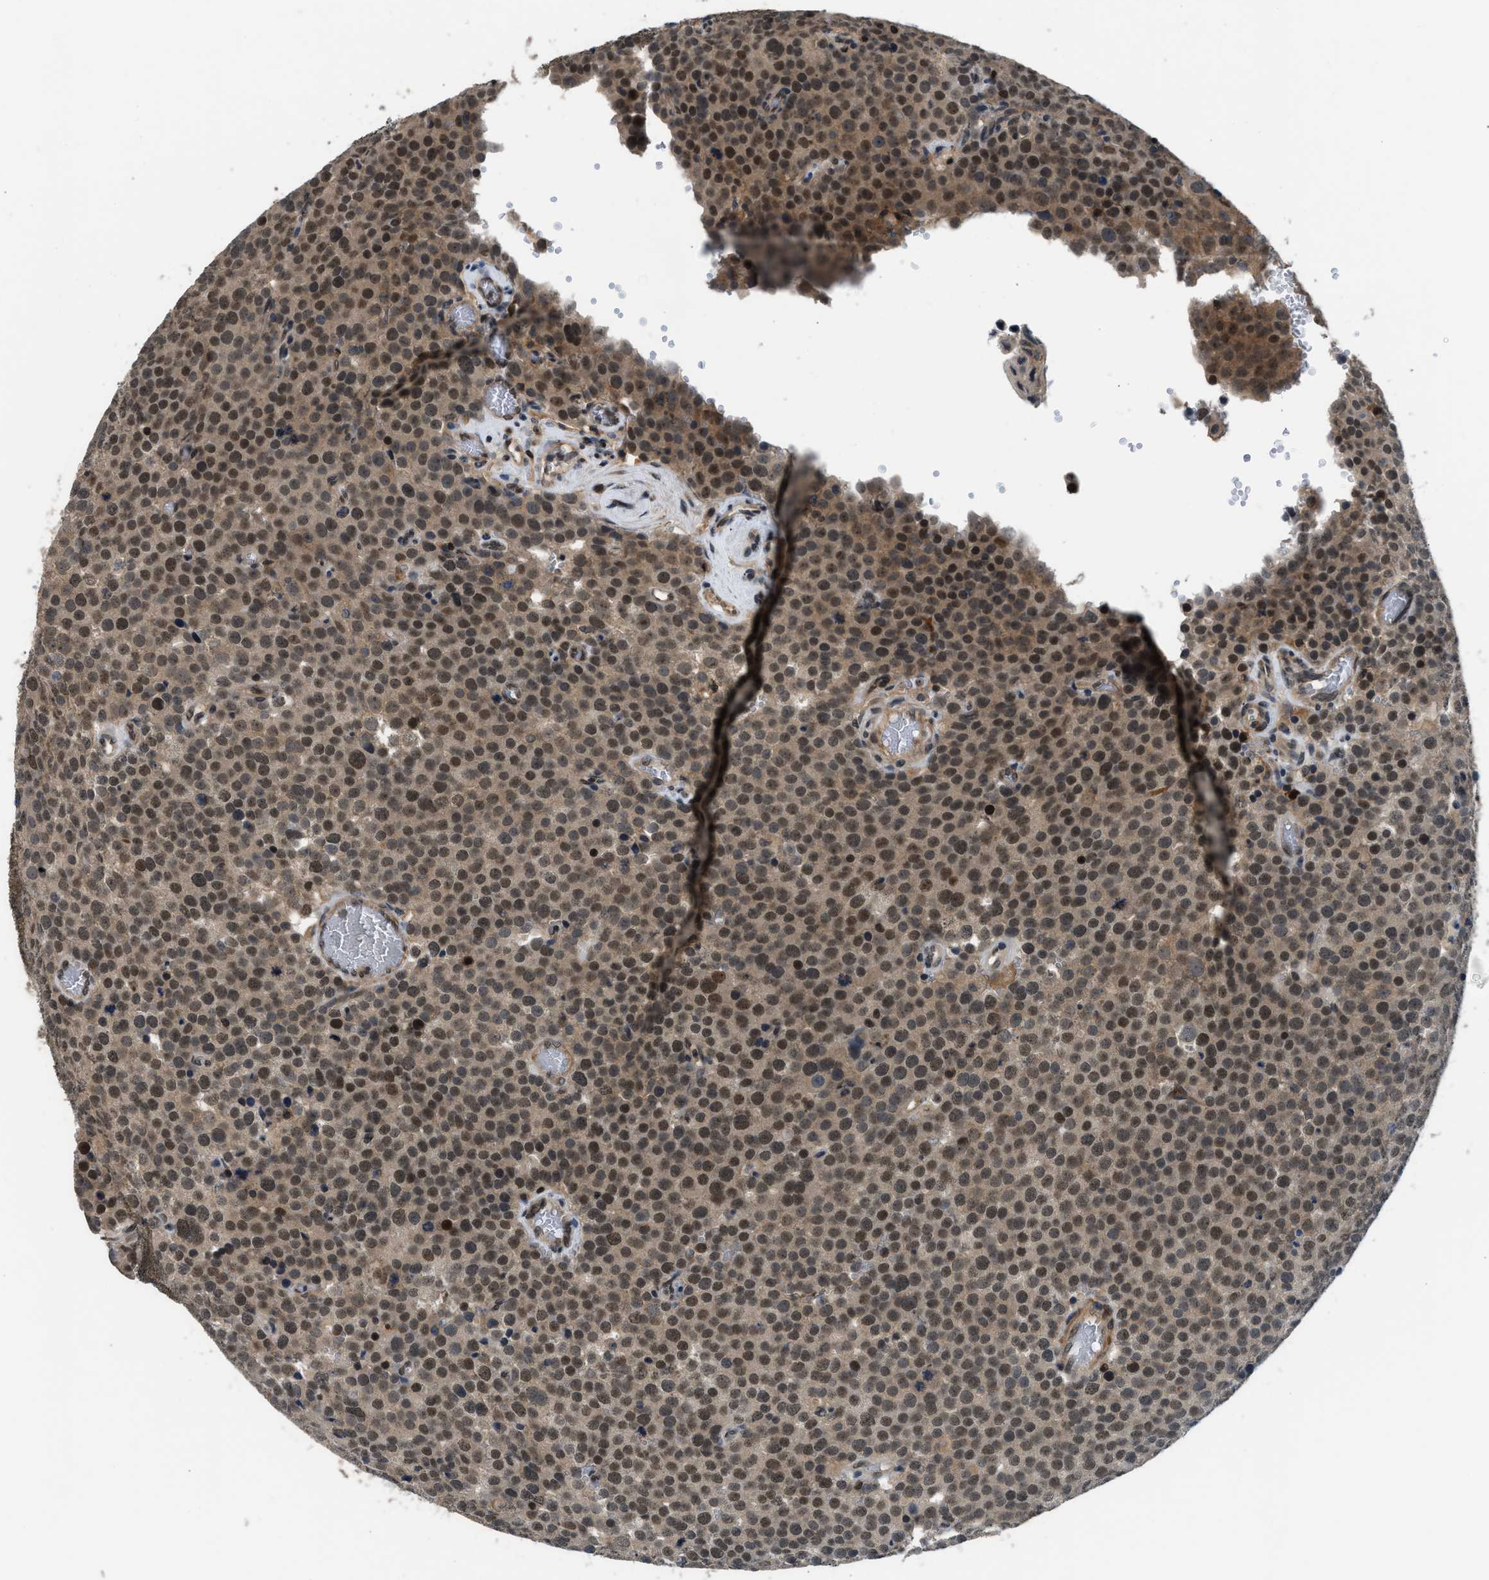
{"staining": {"intensity": "moderate", "quantity": ">75%", "location": "nuclear"}, "tissue": "testis cancer", "cell_type": "Tumor cells", "image_type": "cancer", "snomed": [{"axis": "morphology", "description": "Normal tissue, NOS"}, {"axis": "morphology", "description": "Seminoma, NOS"}, {"axis": "topography", "description": "Testis"}], "caption": "IHC of testis cancer exhibits medium levels of moderate nuclear expression in approximately >75% of tumor cells. The staining was performed using DAB (3,3'-diaminobenzidine) to visualize the protein expression in brown, while the nuclei were stained in blue with hematoxylin (Magnification: 20x).", "gene": "MTMR1", "patient": {"sex": "male", "age": 71}}